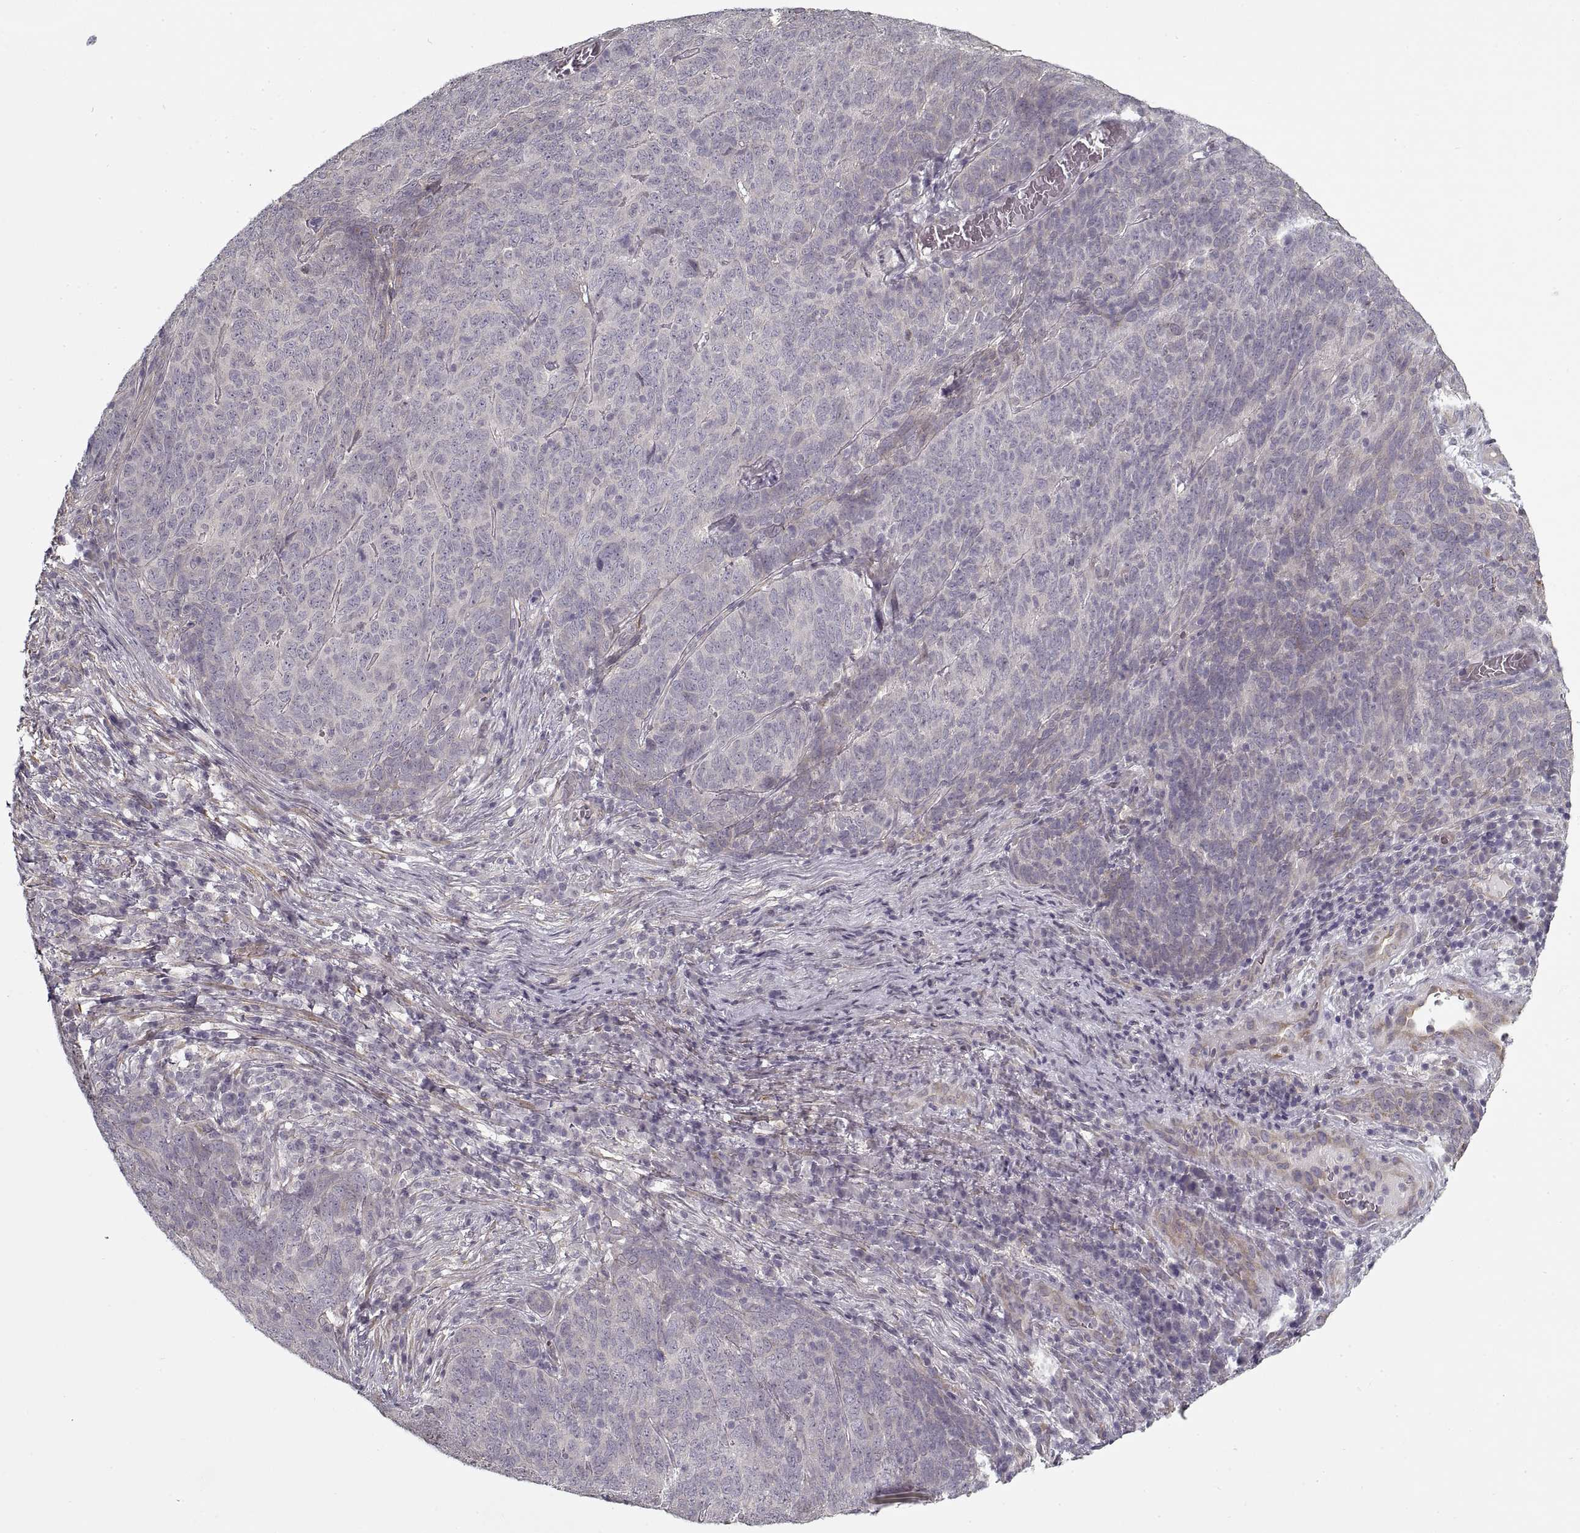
{"staining": {"intensity": "negative", "quantity": "none", "location": "none"}, "tissue": "skin cancer", "cell_type": "Tumor cells", "image_type": "cancer", "snomed": [{"axis": "morphology", "description": "Squamous cell carcinoma, NOS"}, {"axis": "topography", "description": "Skin"}, {"axis": "topography", "description": "Anal"}], "caption": "A high-resolution histopathology image shows immunohistochemistry staining of skin squamous cell carcinoma, which displays no significant staining in tumor cells.", "gene": "LAMB2", "patient": {"sex": "female", "age": 51}}